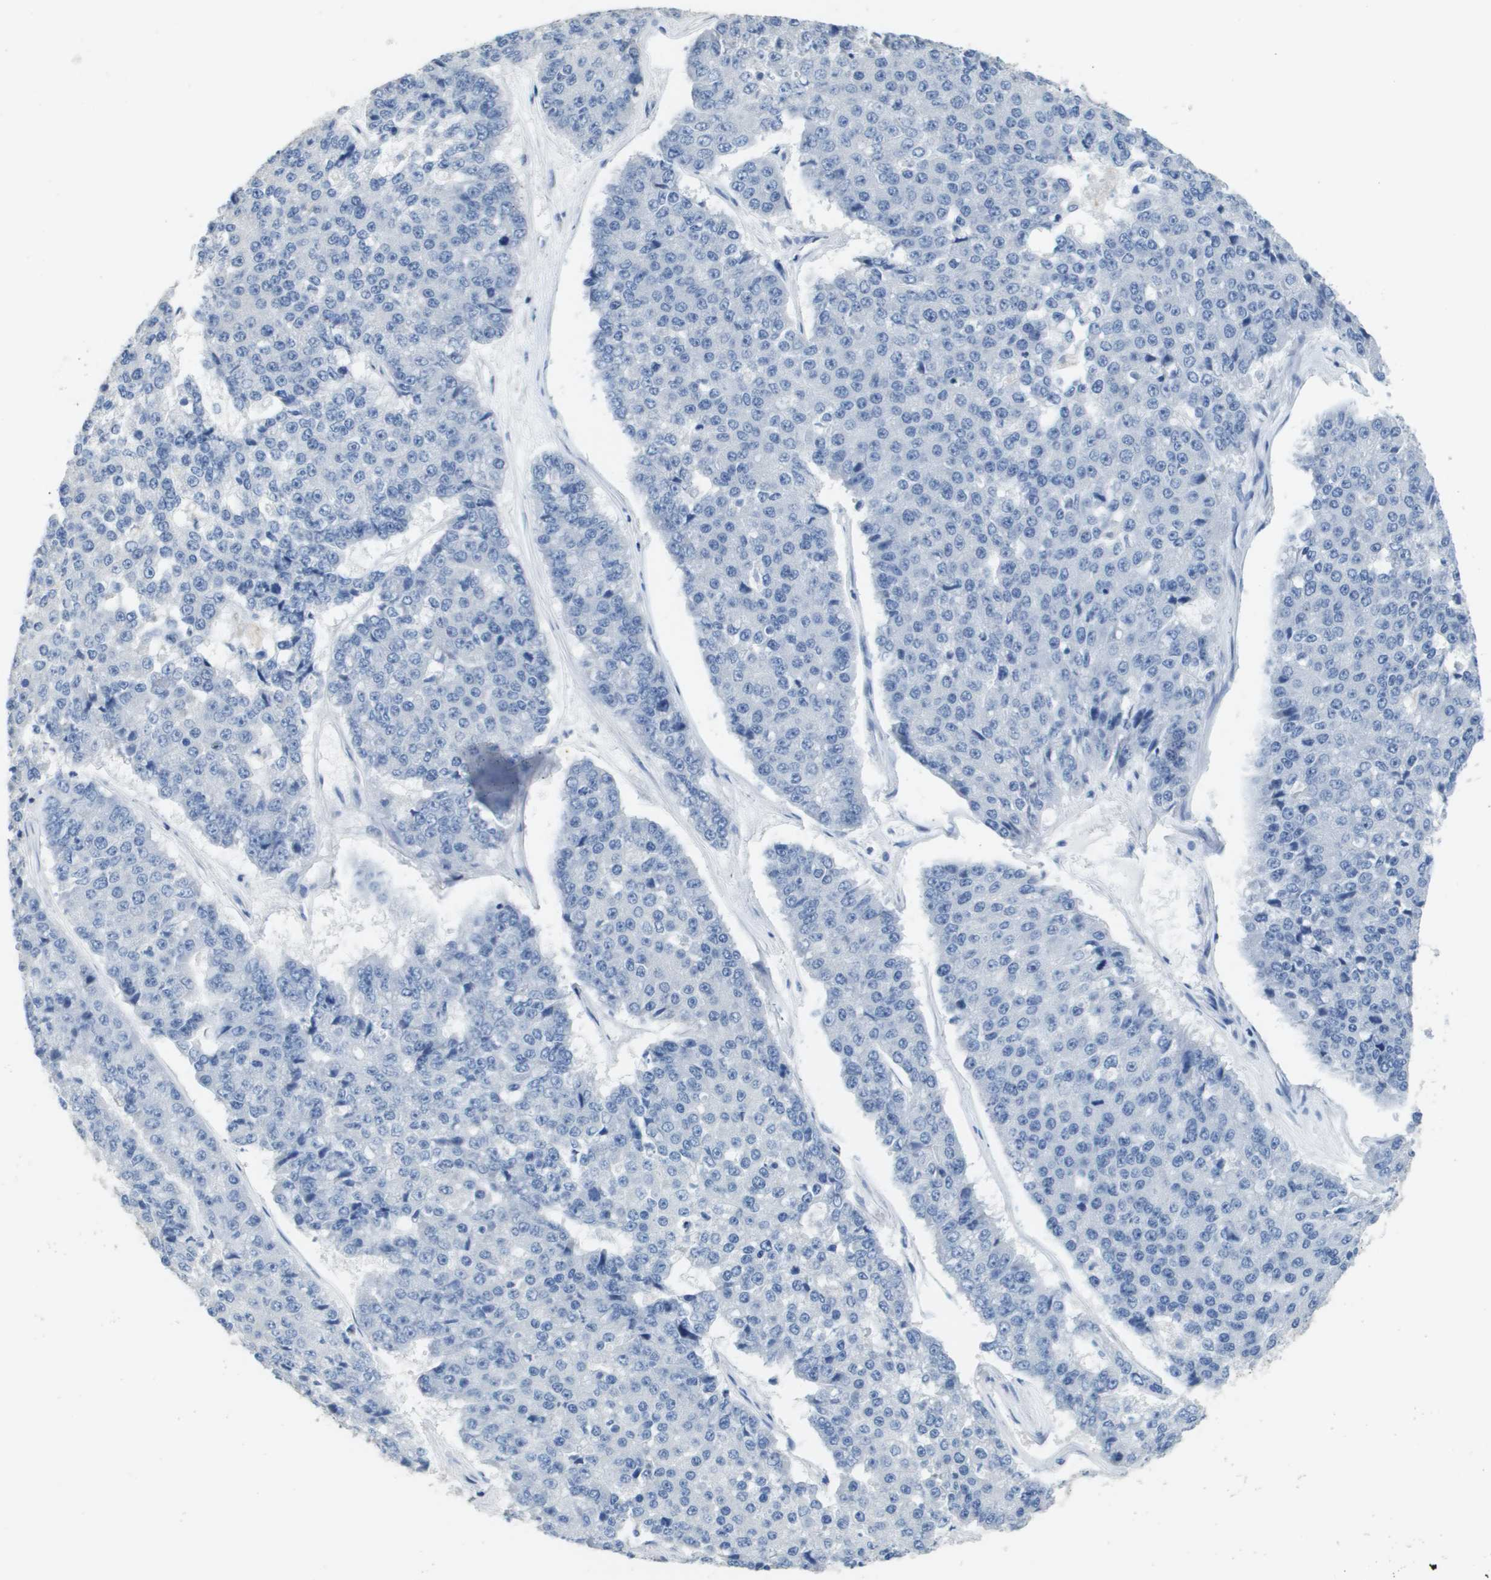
{"staining": {"intensity": "negative", "quantity": "none", "location": "none"}, "tissue": "pancreatic cancer", "cell_type": "Tumor cells", "image_type": "cancer", "snomed": [{"axis": "morphology", "description": "Adenocarcinoma, NOS"}, {"axis": "topography", "description": "Pancreas"}], "caption": "Immunohistochemical staining of pancreatic cancer (adenocarcinoma) exhibits no significant positivity in tumor cells.", "gene": "MT3", "patient": {"sex": "male", "age": 50}}